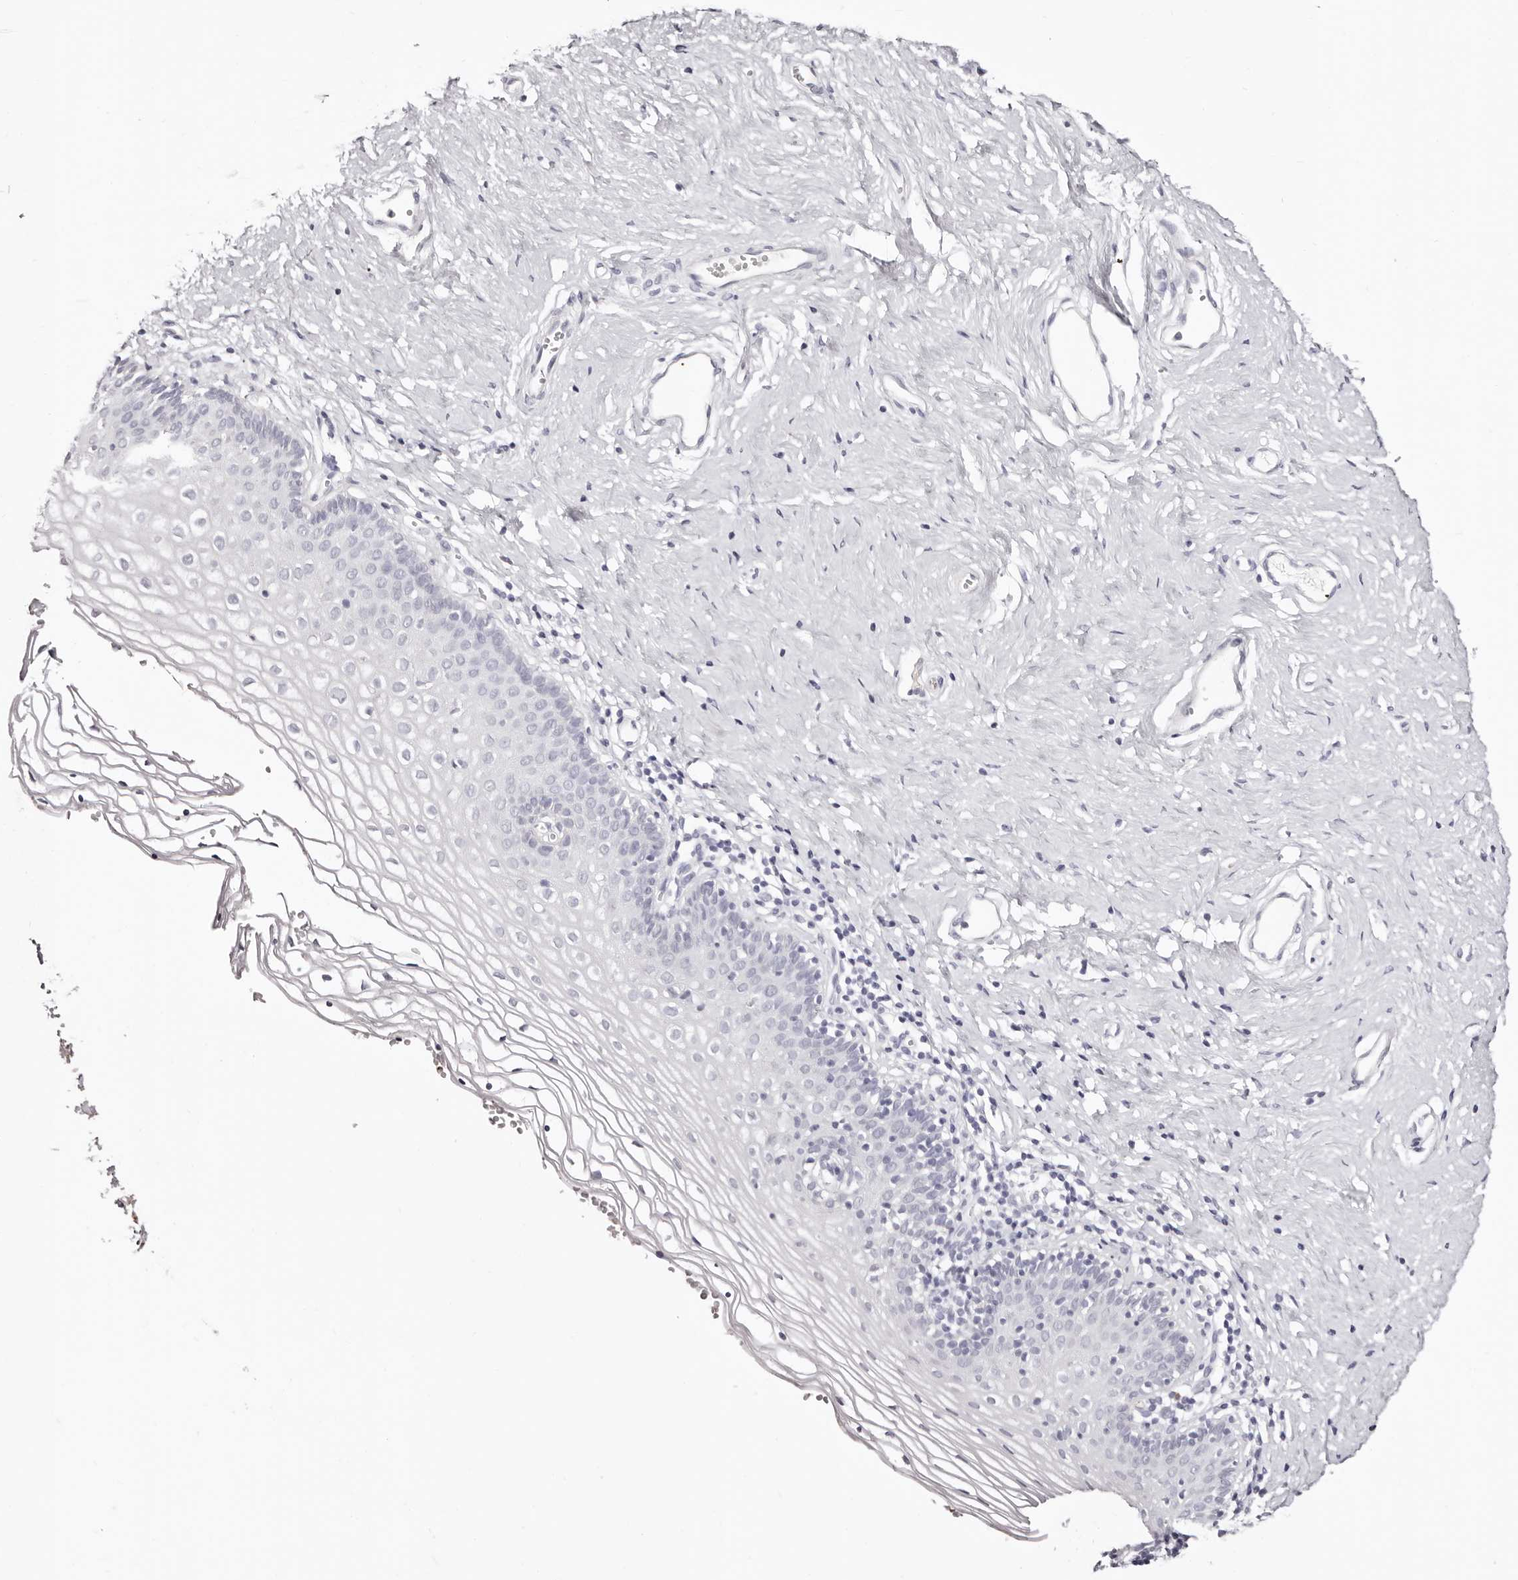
{"staining": {"intensity": "negative", "quantity": "none", "location": "none"}, "tissue": "vagina", "cell_type": "Squamous epithelial cells", "image_type": "normal", "snomed": [{"axis": "morphology", "description": "Normal tissue, NOS"}, {"axis": "topography", "description": "Vagina"}], "caption": "This is an immunohistochemistry photomicrograph of normal vagina. There is no staining in squamous epithelial cells.", "gene": "PF4", "patient": {"sex": "female", "age": 32}}